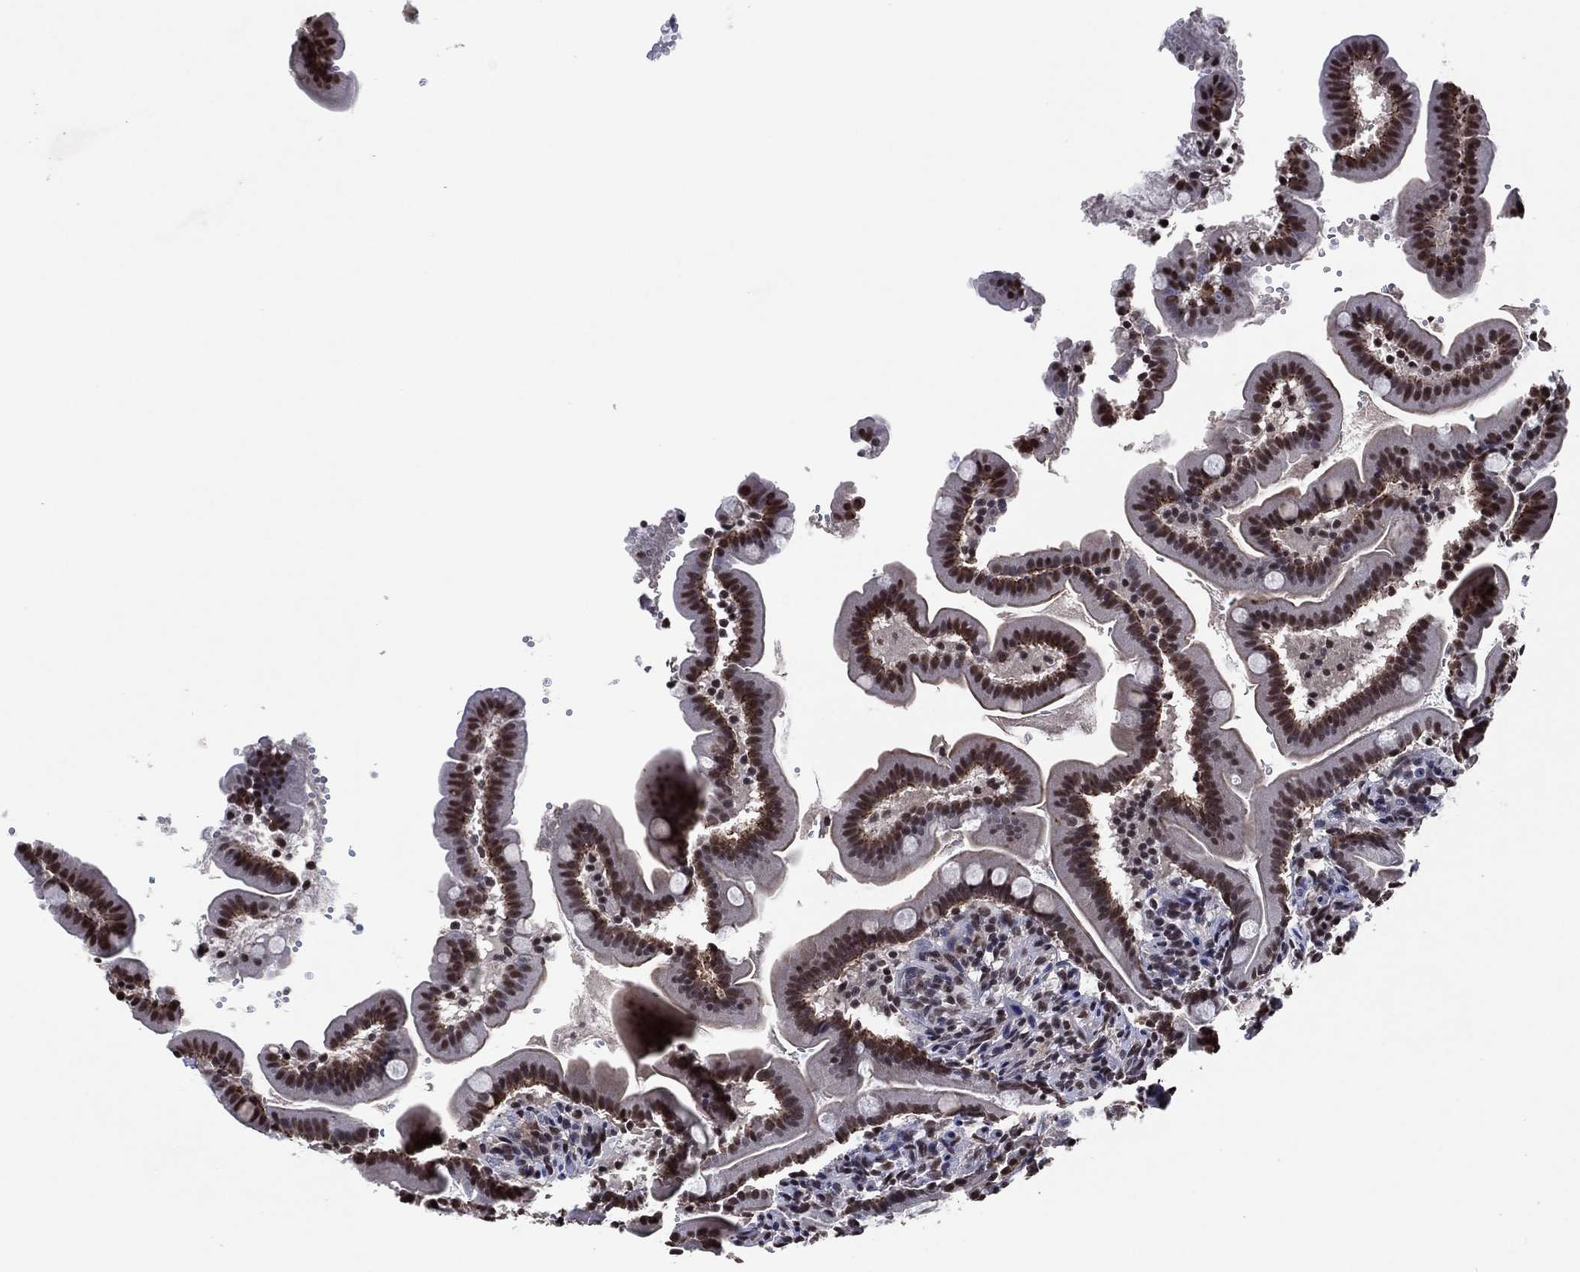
{"staining": {"intensity": "strong", "quantity": ">75%", "location": "cytoplasmic/membranous,nuclear"}, "tissue": "small intestine", "cell_type": "Glandular cells", "image_type": "normal", "snomed": [{"axis": "morphology", "description": "Normal tissue, NOS"}, {"axis": "topography", "description": "Small intestine"}], "caption": "Protein expression analysis of benign small intestine shows strong cytoplasmic/membranous,nuclear positivity in approximately >75% of glandular cells. The protein is shown in brown color, while the nuclei are stained blue.", "gene": "ZBTB42", "patient": {"sex": "female", "age": 44}}